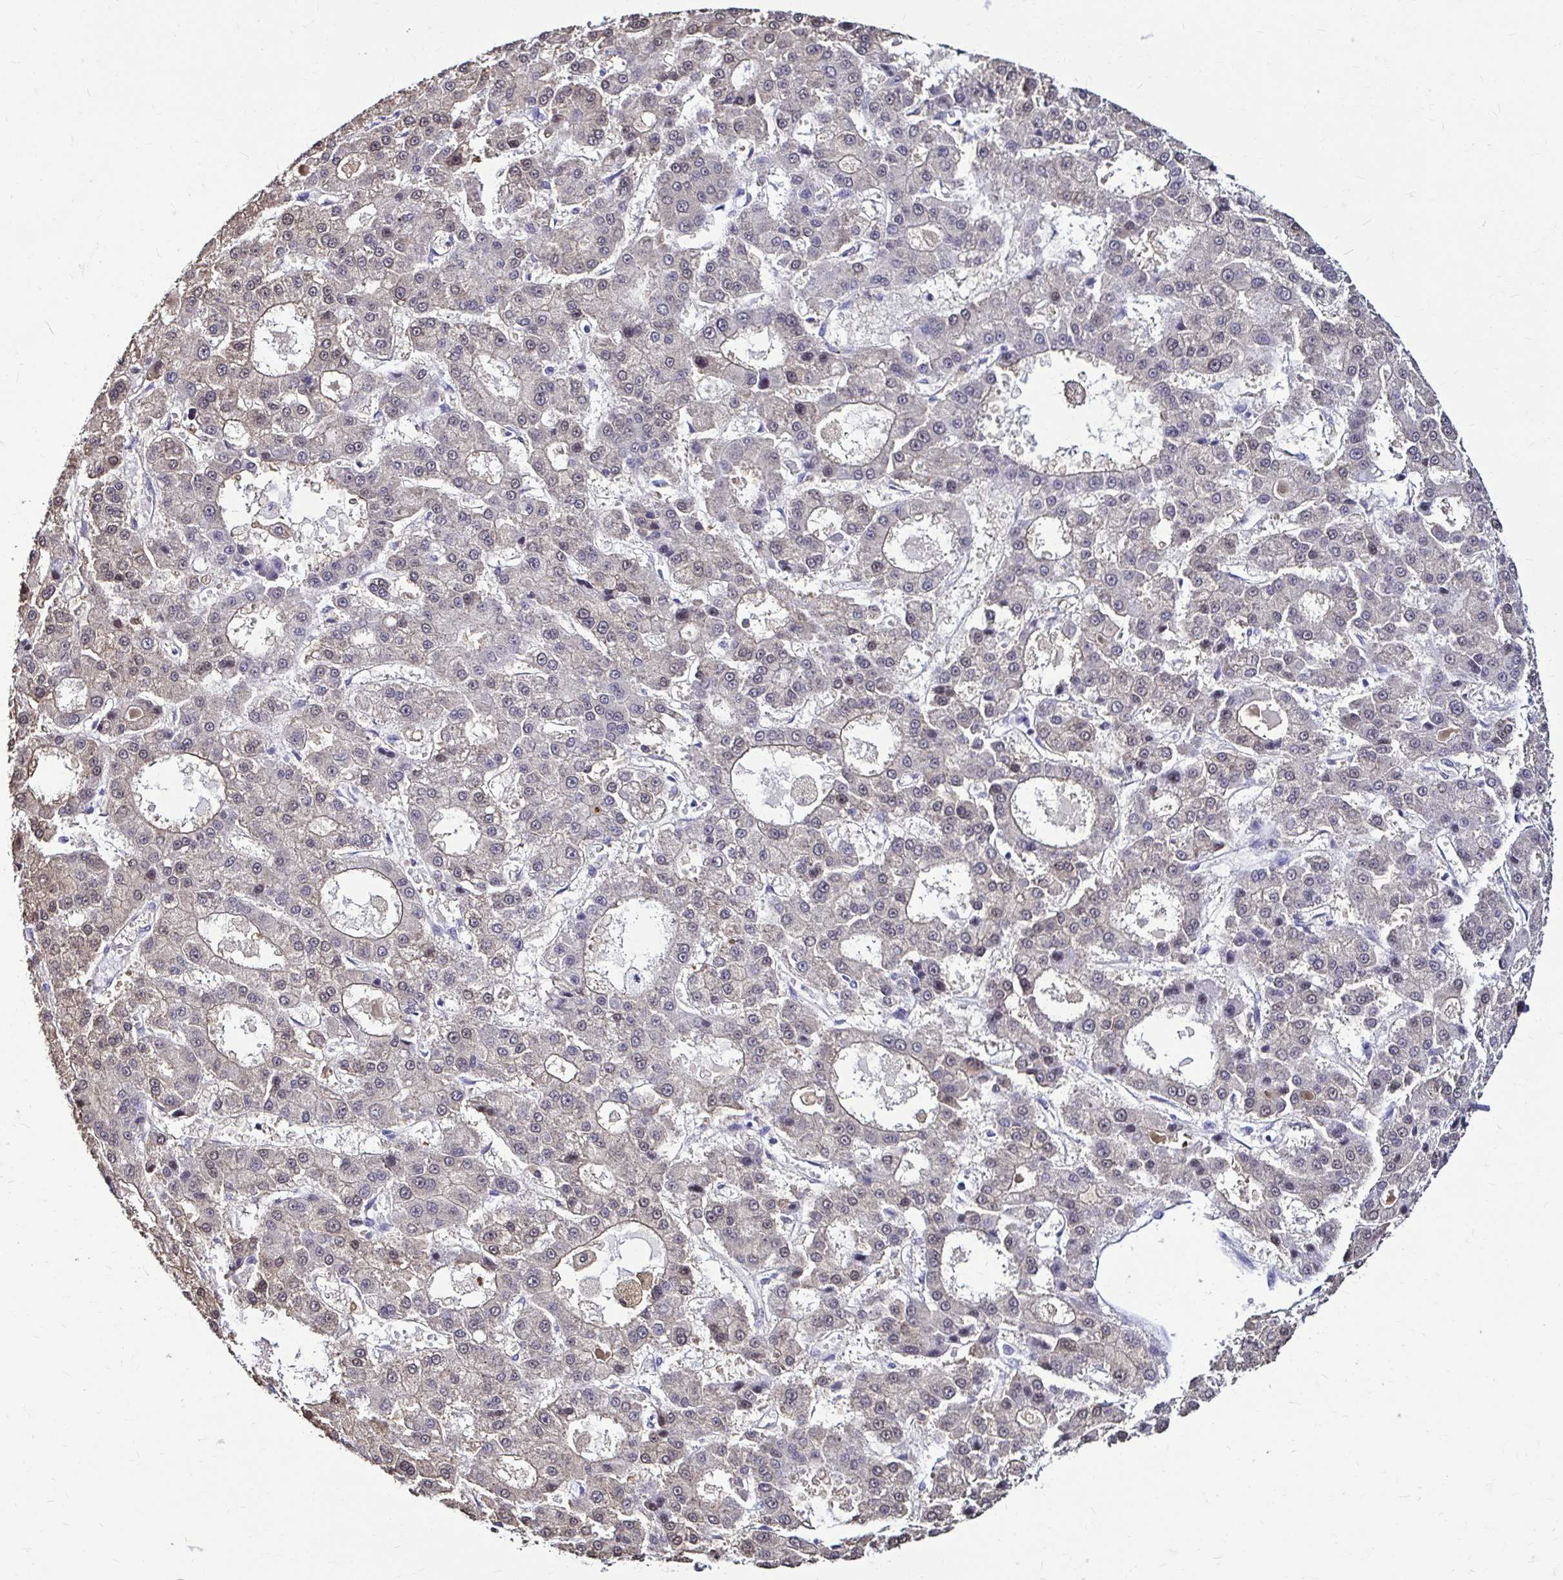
{"staining": {"intensity": "negative", "quantity": "none", "location": "none"}, "tissue": "liver cancer", "cell_type": "Tumor cells", "image_type": "cancer", "snomed": [{"axis": "morphology", "description": "Carcinoma, Hepatocellular, NOS"}, {"axis": "topography", "description": "Liver"}], "caption": "Immunohistochemical staining of human liver hepatocellular carcinoma reveals no significant positivity in tumor cells.", "gene": "IDH1", "patient": {"sex": "male", "age": 70}}